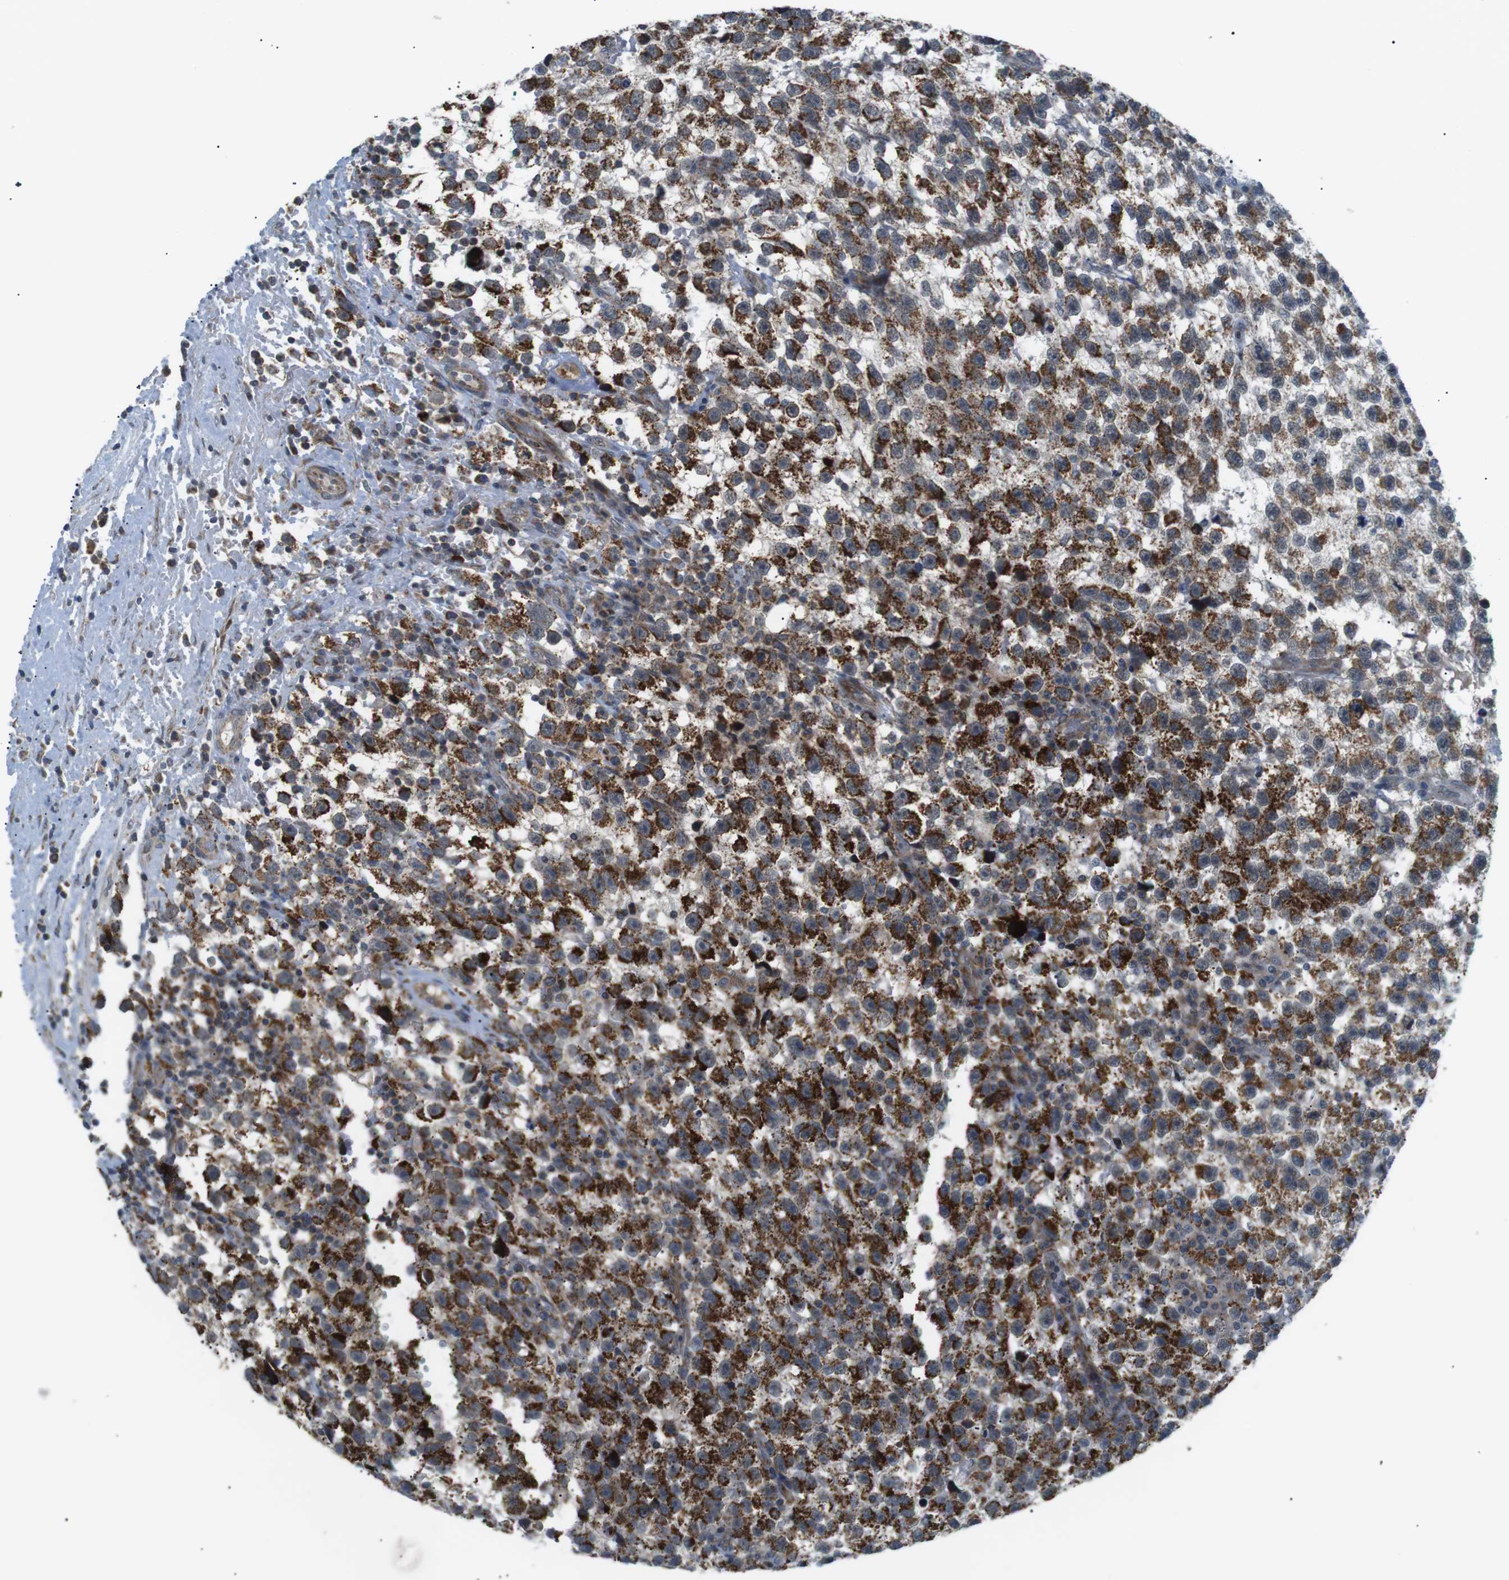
{"staining": {"intensity": "strong", "quantity": "25%-75%", "location": "cytoplasmic/membranous"}, "tissue": "testis cancer", "cell_type": "Tumor cells", "image_type": "cancer", "snomed": [{"axis": "morphology", "description": "Seminoma, NOS"}, {"axis": "topography", "description": "Testis"}], "caption": "High-magnification brightfield microscopy of testis seminoma stained with DAB (3,3'-diaminobenzidine) (brown) and counterstained with hematoxylin (blue). tumor cells exhibit strong cytoplasmic/membranous expression is appreciated in about25%-75% of cells.", "gene": "ARID5B", "patient": {"sex": "male", "age": 33}}